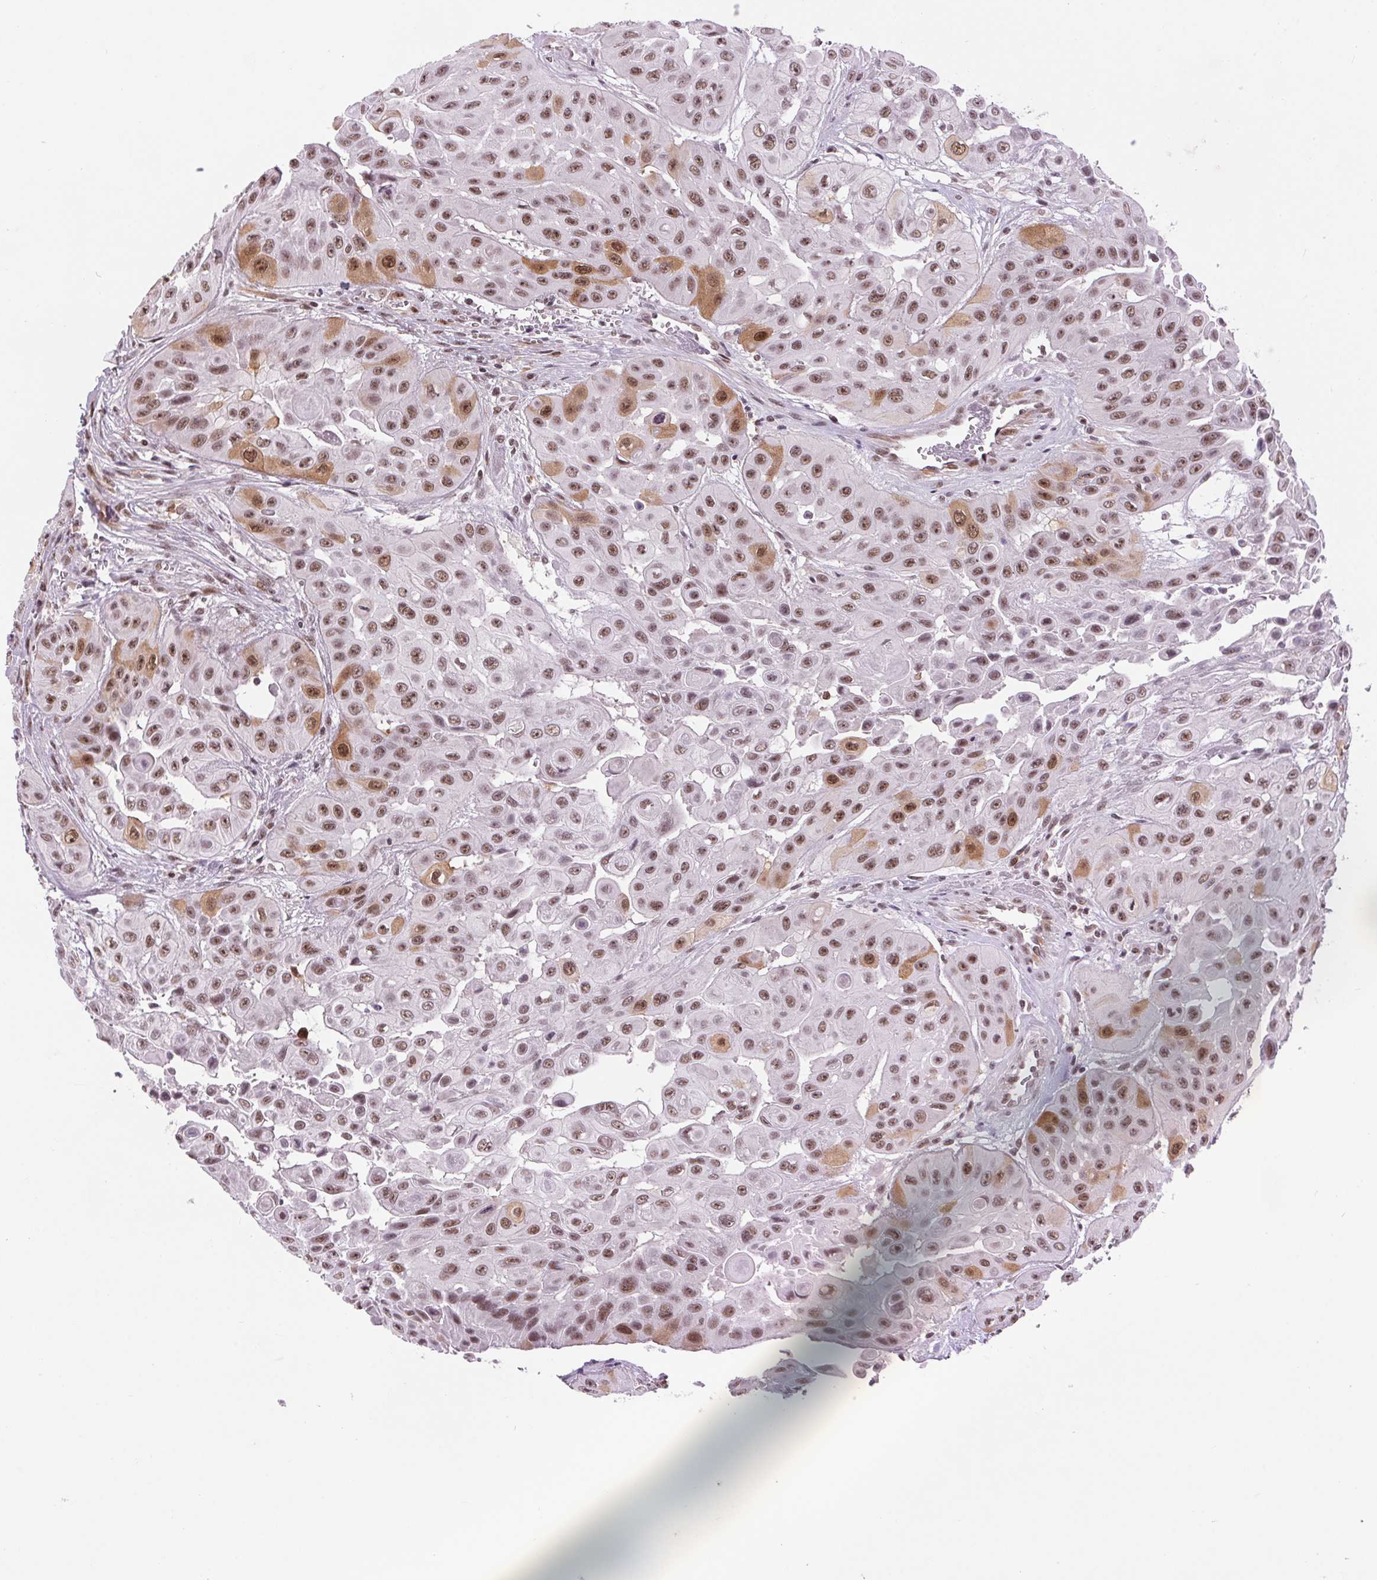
{"staining": {"intensity": "moderate", "quantity": "25%-75%", "location": "cytoplasmic/membranous,nuclear"}, "tissue": "head and neck cancer", "cell_type": "Tumor cells", "image_type": "cancer", "snomed": [{"axis": "morphology", "description": "Adenocarcinoma, NOS"}, {"axis": "topography", "description": "Head-Neck"}], "caption": "This histopathology image demonstrates immunohistochemistry staining of adenocarcinoma (head and neck), with medium moderate cytoplasmic/membranous and nuclear expression in approximately 25%-75% of tumor cells.", "gene": "CD2BP2", "patient": {"sex": "male", "age": 73}}